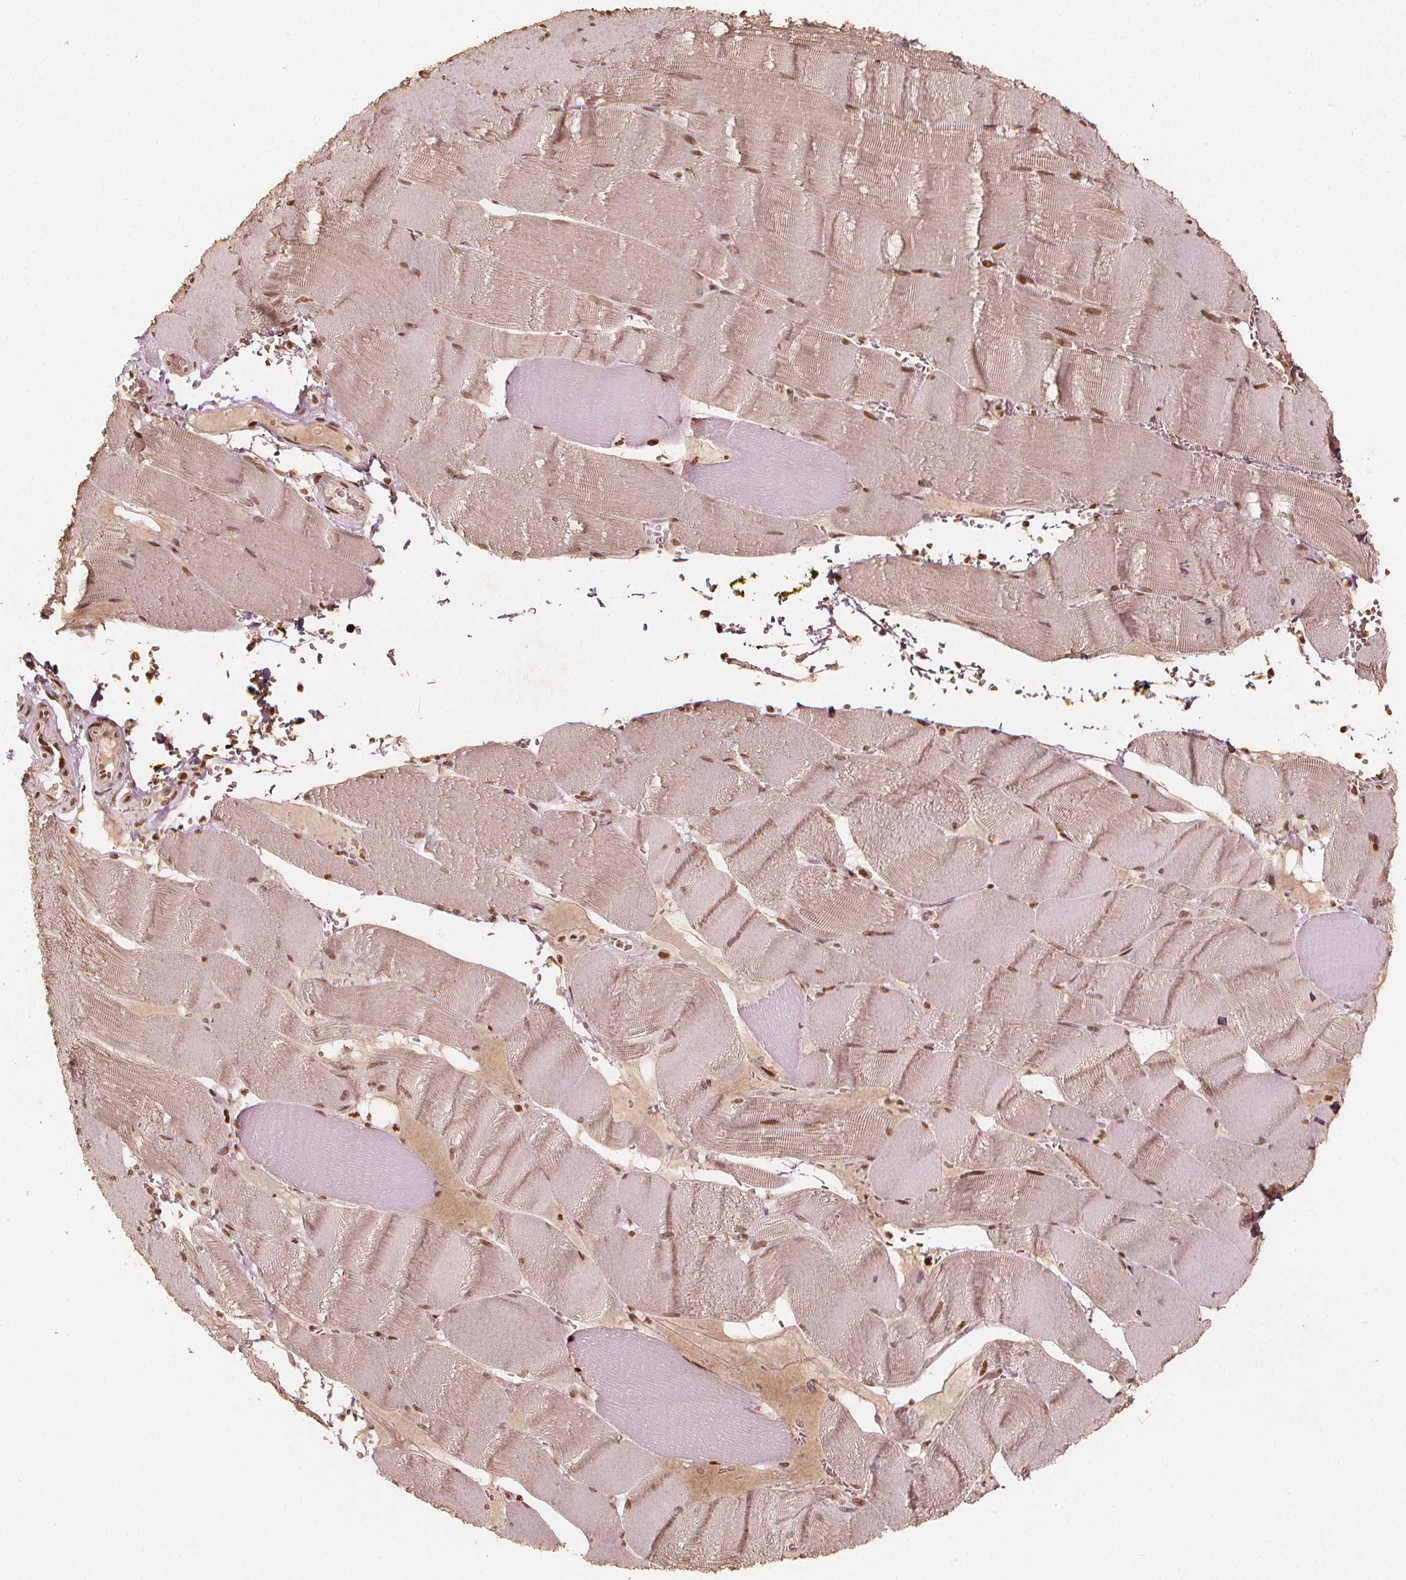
{"staining": {"intensity": "moderate", "quantity": ">75%", "location": "nuclear"}, "tissue": "skeletal muscle", "cell_type": "Myocytes", "image_type": "normal", "snomed": [{"axis": "morphology", "description": "Normal tissue, NOS"}, {"axis": "topography", "description": "Skeletal muscle"}], "caption": "A photomicrograph showing moderate nuclear positivity in about >75% of myocytes in normal skeletal muscle, as visualized by brown immunohistochemical staining.", "gene": "H3C14", "patient": {"sex": "male", "age": 56}}